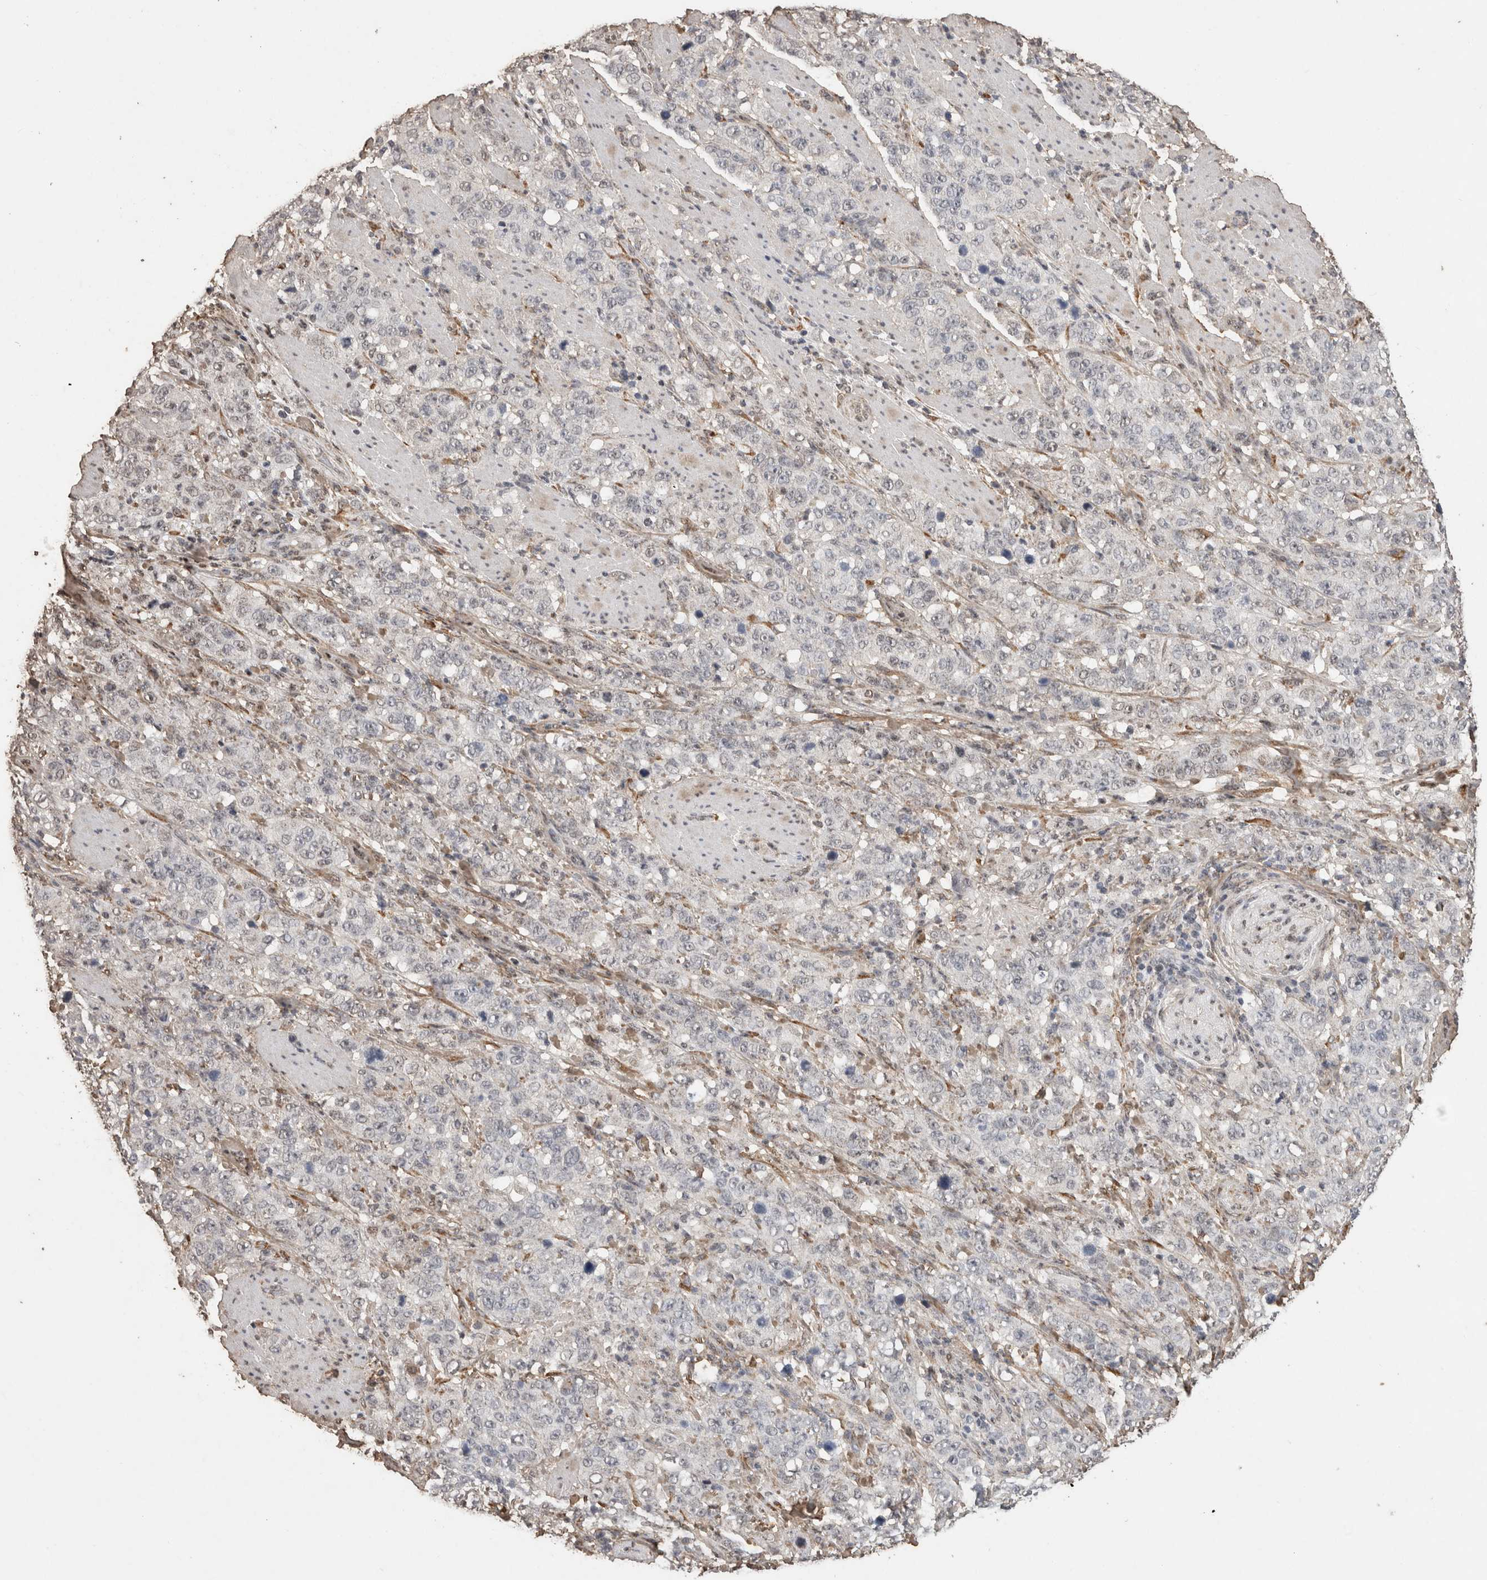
{"staining": {"intensity": "negative", "quantity": "none", "location": "none"}, "tissue": "stomach cancer", "cell_type": "Tumor cells", "image_type": "cancer", "snomed": [{"axis": "morphology", "description": "Adenocarcinoma, NOS"}, {"axis": "topography", "description": "Stomach"}], "caption": "This is an immunohistochemistry (IHC) histopathology image of human stomach adenocarcinoma. There is no positivity in tumor cells.", "gene": "C1QTNF5", "patient": {"sex": "male", "age": 48}}